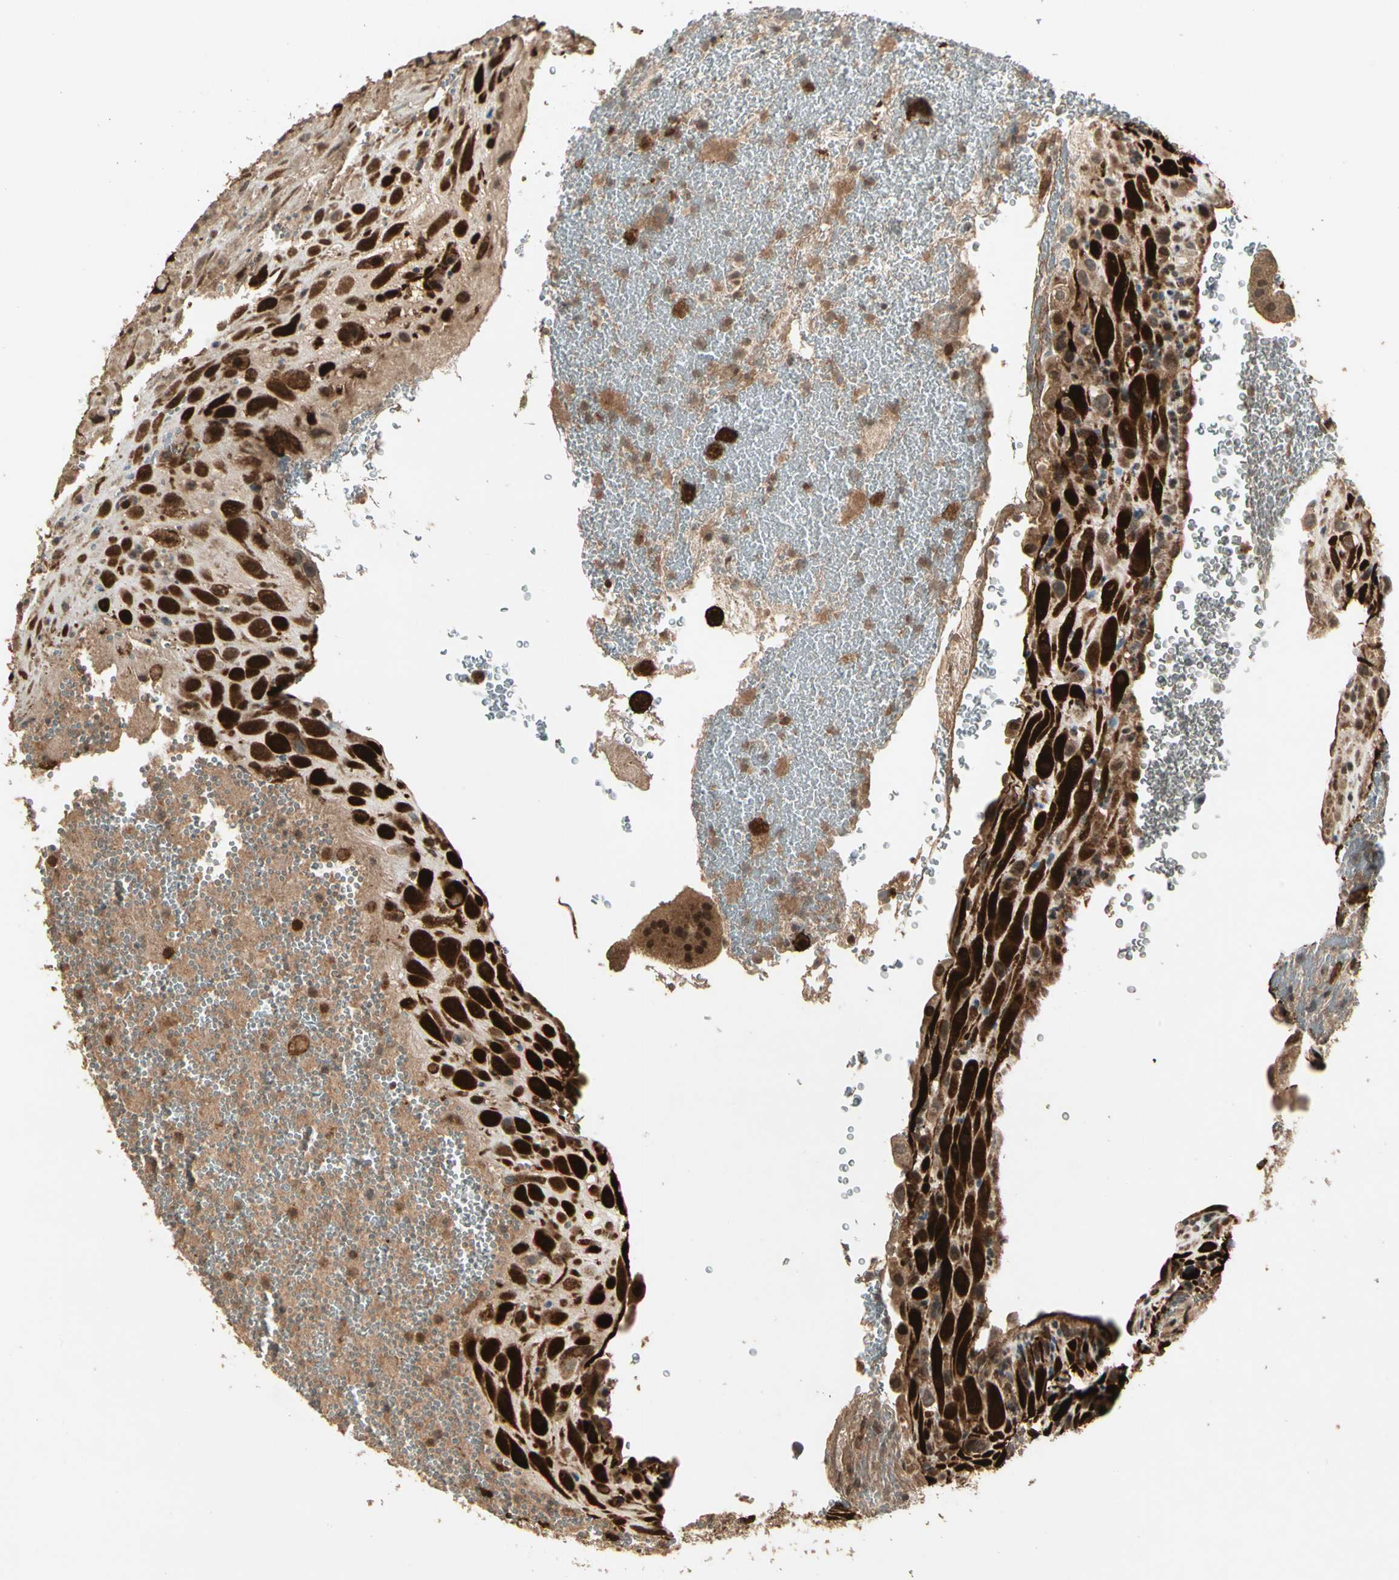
{"staining": {"intensity": "strong", "quantity": ">75%", "location": "cytoplasmic/membranous,nuclear"}, "tissue": "placenta", "cell_type": "Decidual cells", "image_type": "normal", "snomed": [{"axis": "morphology", "description": "Normal tissue, NOS"}, {"axis": "topography", "description": "Placenta"}], "caption": "Immunohistochemical staining of unremarkable placenta reveals >75% levels of strong cytoplasmic/membranous,nuclear protein staining in about >75% of decidual cells.", "gene": "GLUL", "patient": {"sex": "female", "age": 19}}